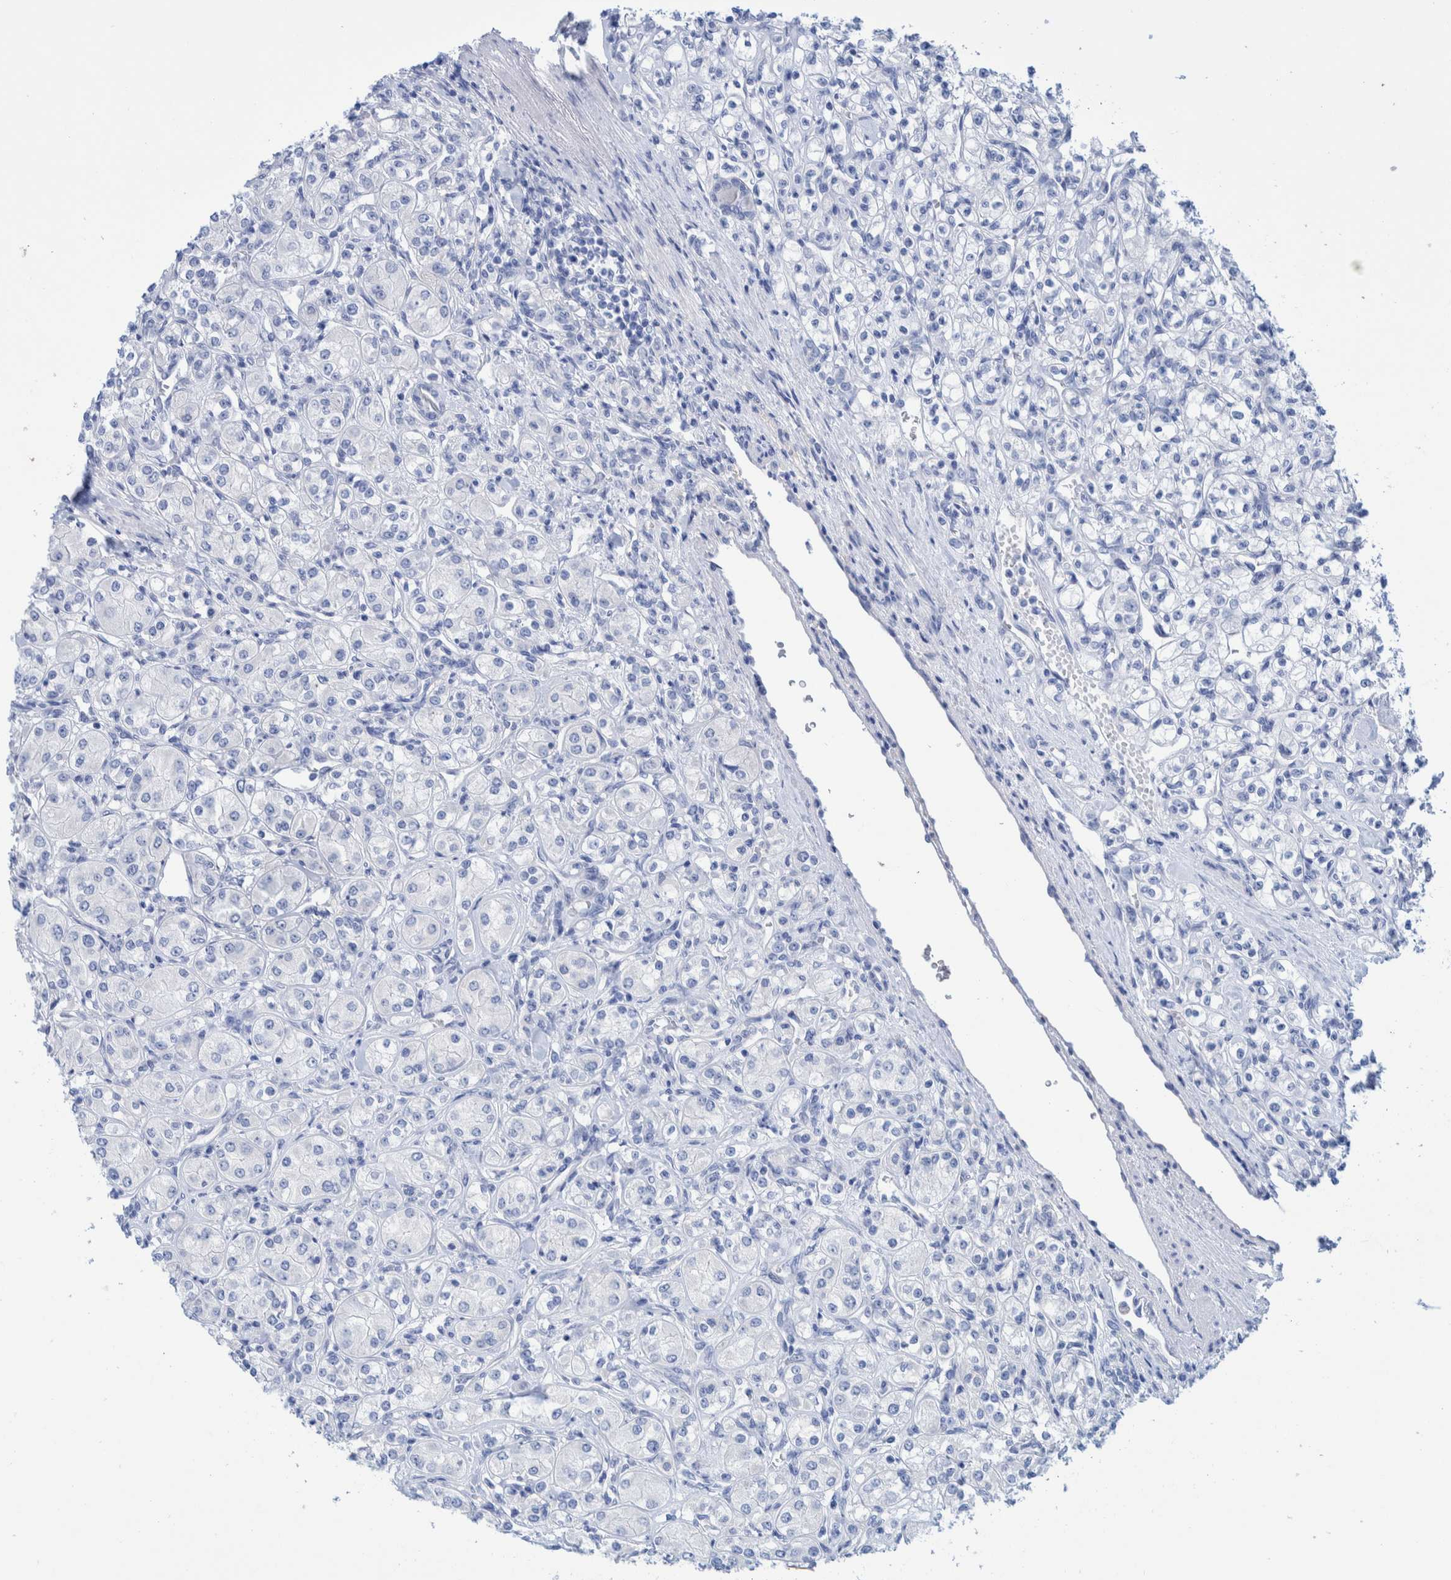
{"staining": {"intensity": "negative", "quantity": "none", "location": "none"}, "tissue": "renal cancer", "cell_type": "Tumor cells", "image_type": "cancer", "snomed": [{"axis": "morphology", "description": "Adenocarcinoma, NOS"}, {"axis": "topography", "description": "Kidney"}], "caption": "There is no significant expression in tumor cells of renal cancer (adenocarcinoma).", "gene": "PERP", "patient": {"sex": "male", "age": 77}}